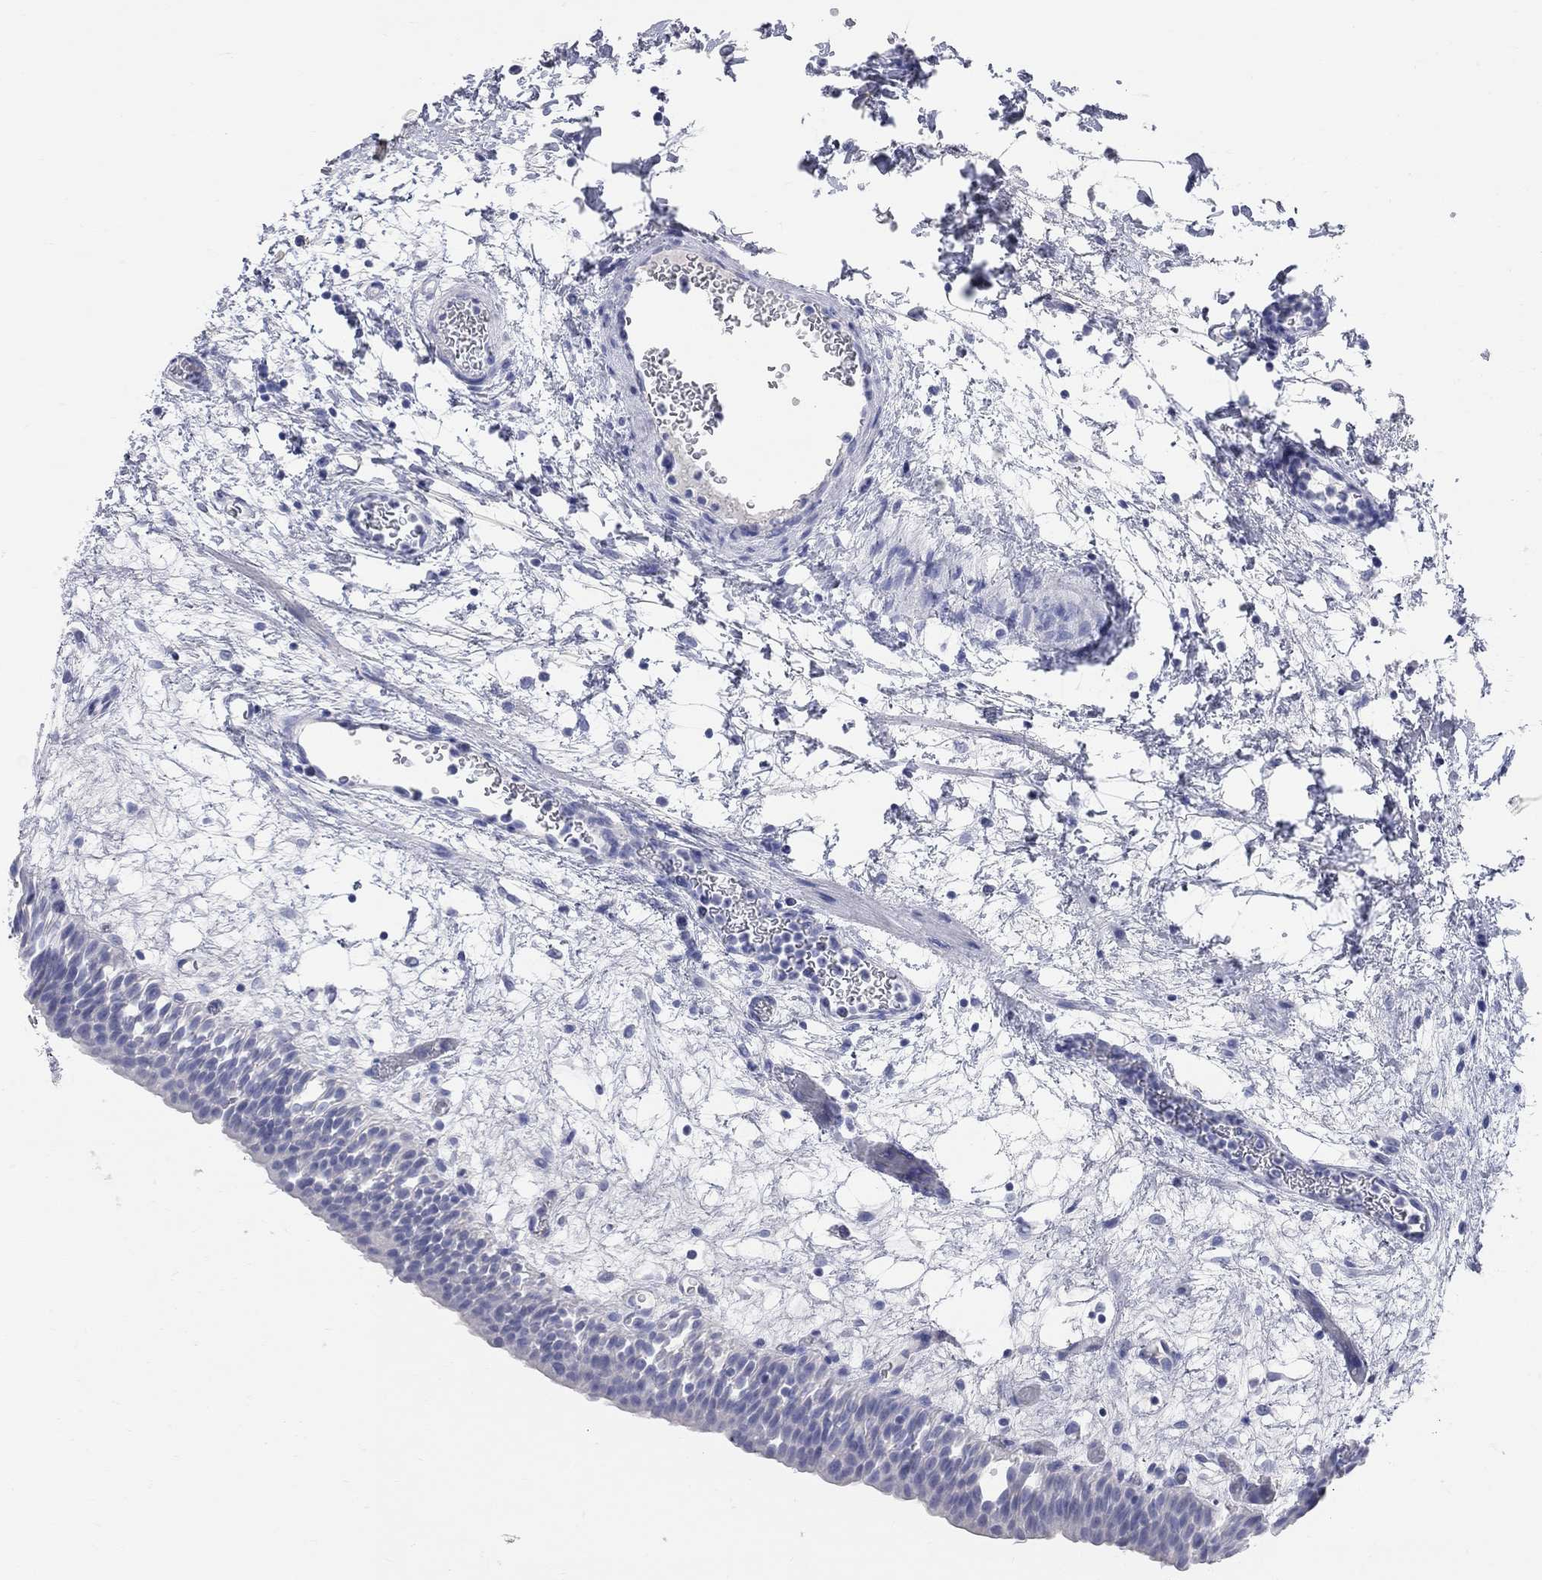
{"staining": {"intensity": "negative", "quantity": "none", "location": "none"}, "tissue": "urinary bladder", "cell_type": "Urothelial cells", "image_type": "normal", "snomed": [{"axis": "morphology", "description": "Normal tissue, NOS"}, {"axis": "topography", "description": "Urinary bladder"}], "caption": "Immunohistochemistry (IHC) photomicrograph of unremarkable human urinary bladder stained for a protein (brown), which displays no staining in urothelial cells. Brightfield microscopy of immunohistochemistry (IHC) stained with DAB (brown) and hematoxylin (blue), captured at high magnification.", "gene": "AOX1", "patient": {"sex": "male", "age": 76}}